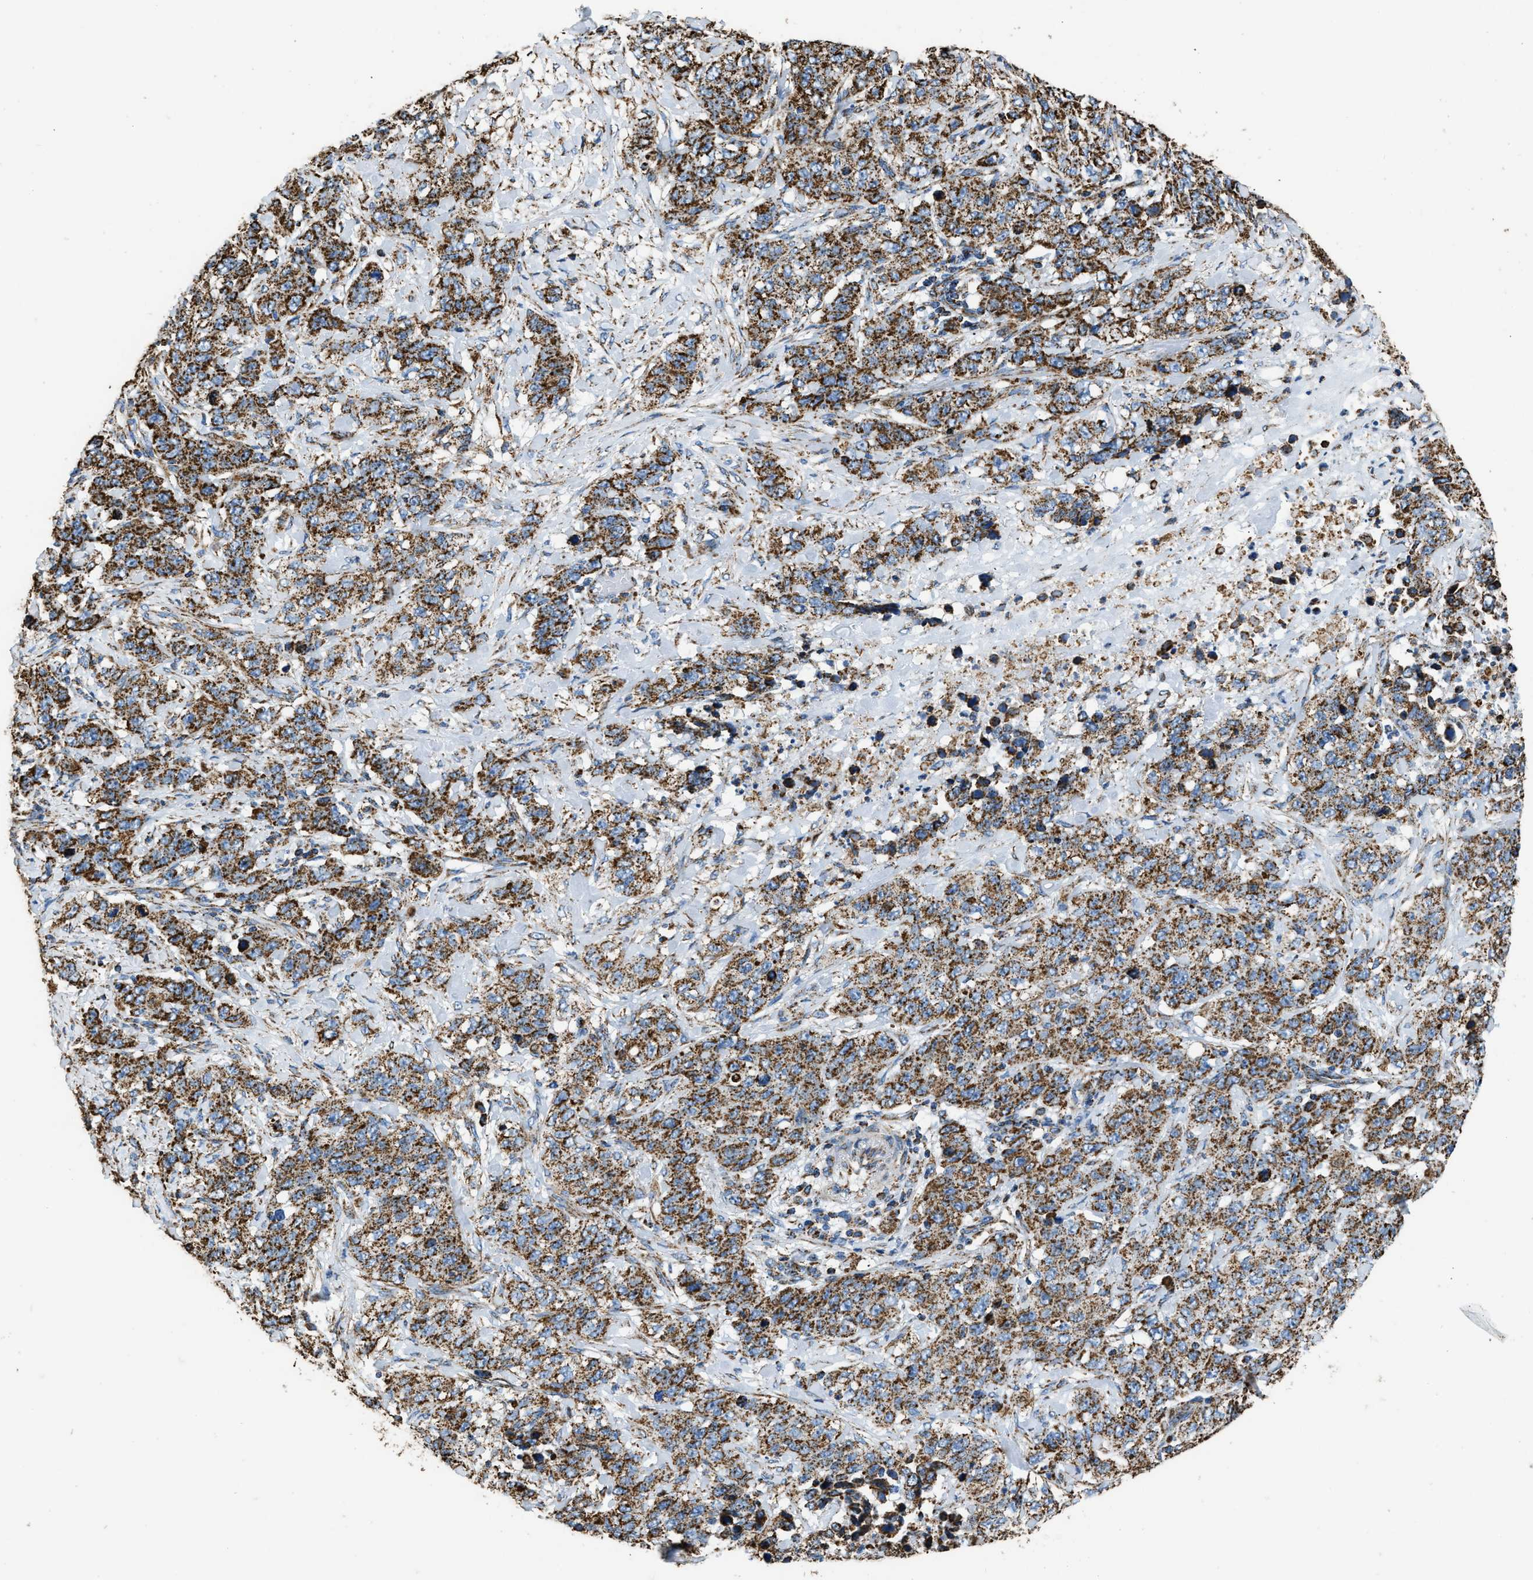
{"staining": {"intensity": "strong", "quantity": ">75%", "location": "cytoplasmic/membranous"}, "tissue": "stomach cancer", "cell_type": "Tumor cells", "image_type": "cancer", "snomed": [{"axis": "morphology", "description": "Adenocarcinoma, NOS"}, {"axis": "topography", "description": "Stomach"}], "caption": "Immunohistochemical staining of stomach adenocarcinoma reveals high levels of strong cytoplasmic/membranous protein expression in approximately >75% of tumor cells.", "gene": "IRX6", "patient": {"sex": "male", "age": 48}}